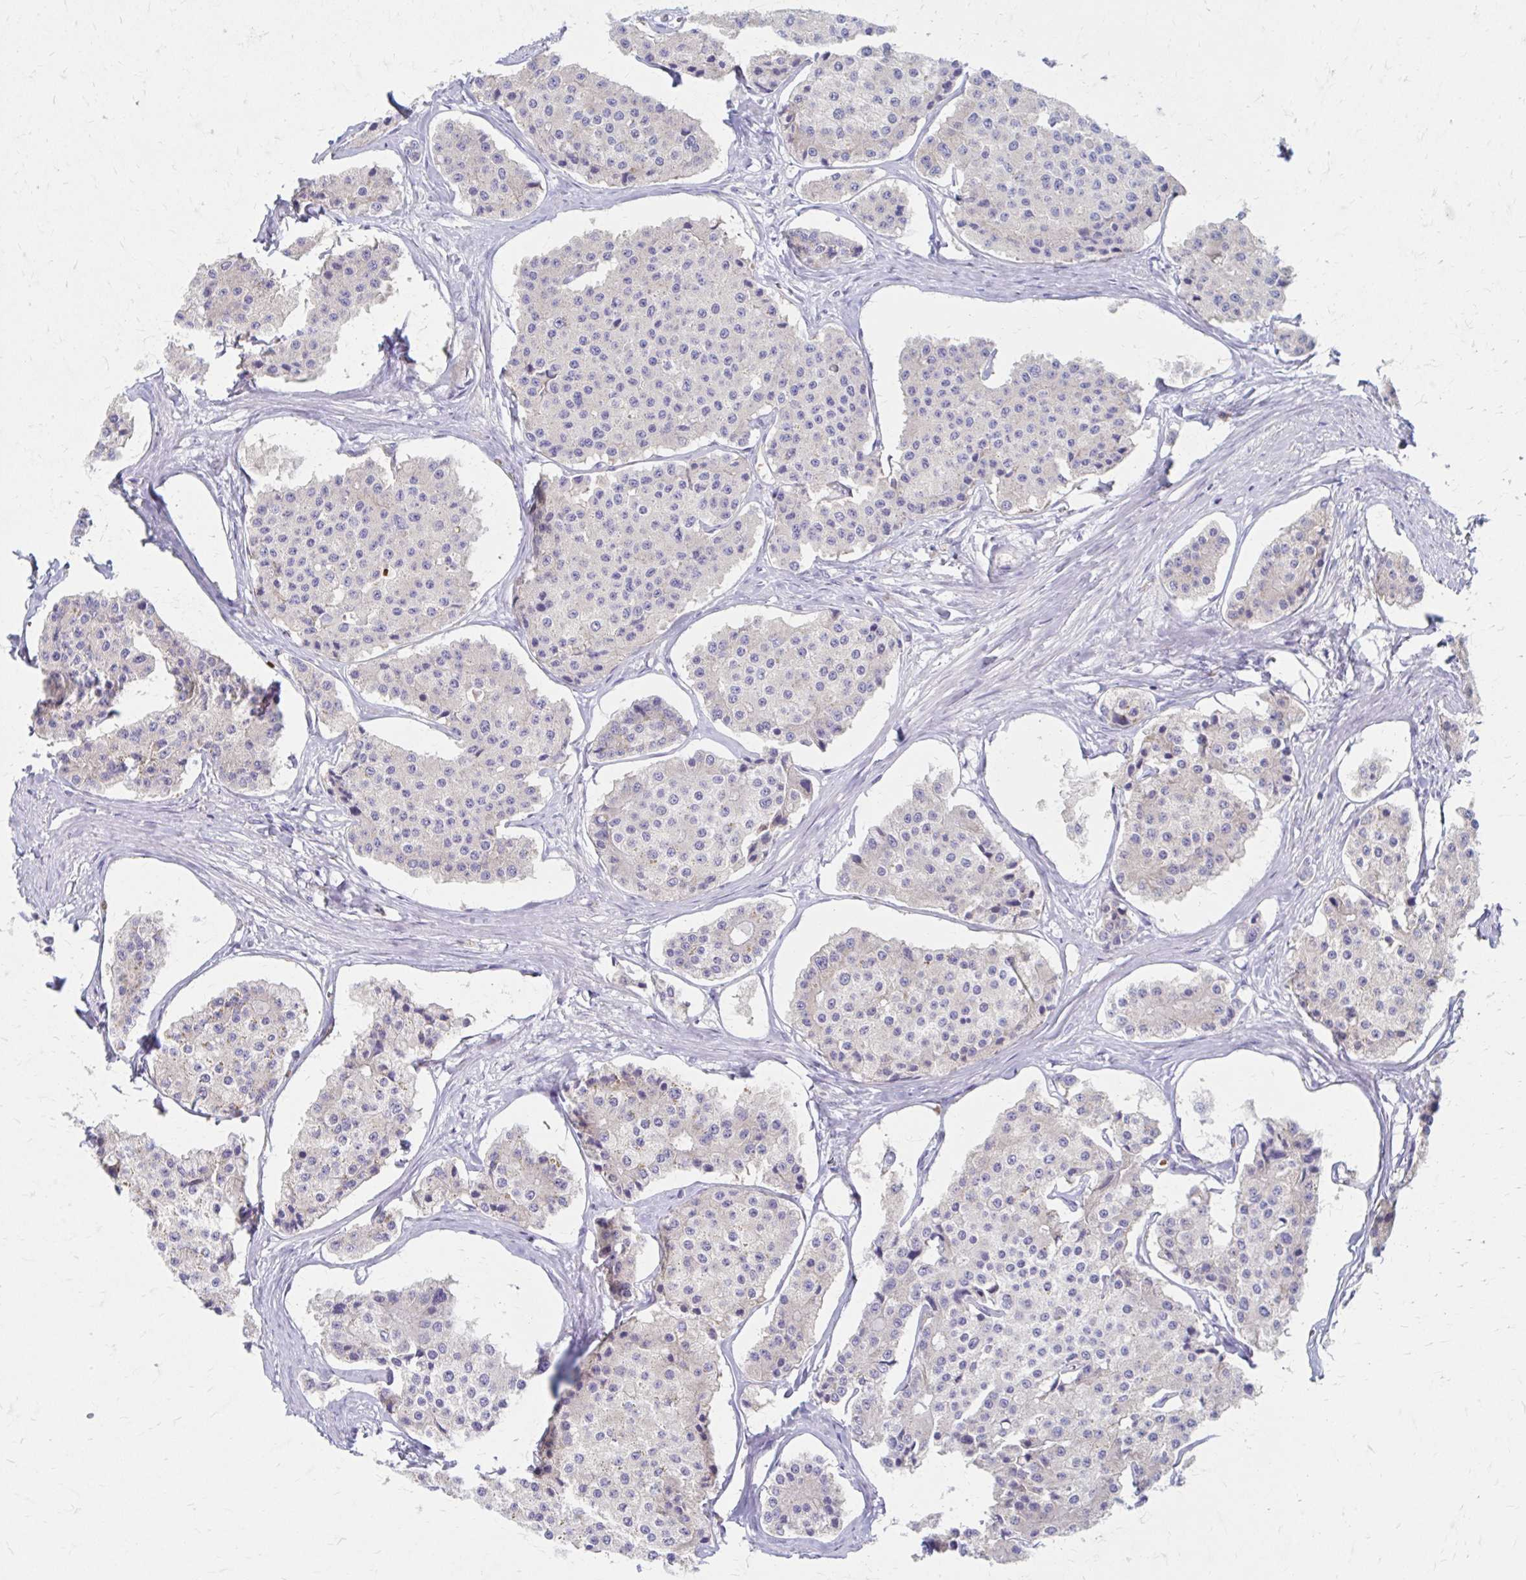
{"staining": {"intensity": "negative", "quantity": "none", "location": "none"}, "tissue": "carcinoid", "cell_type": "Tumor cells", "image_type": "cancer", "snomed": [{"axis": "morphology", "description": "Carcinoid, malignant, NOS"}, {"axis": "topography", "description": "Small intestine"}], "caption": "This is a histopathology image of immunohistochemistry staining of malignant carcinoid, which shows no staining in tumor cells.", "gene": "RPL27A", "patient": {"sex": "female", "age": 65}}